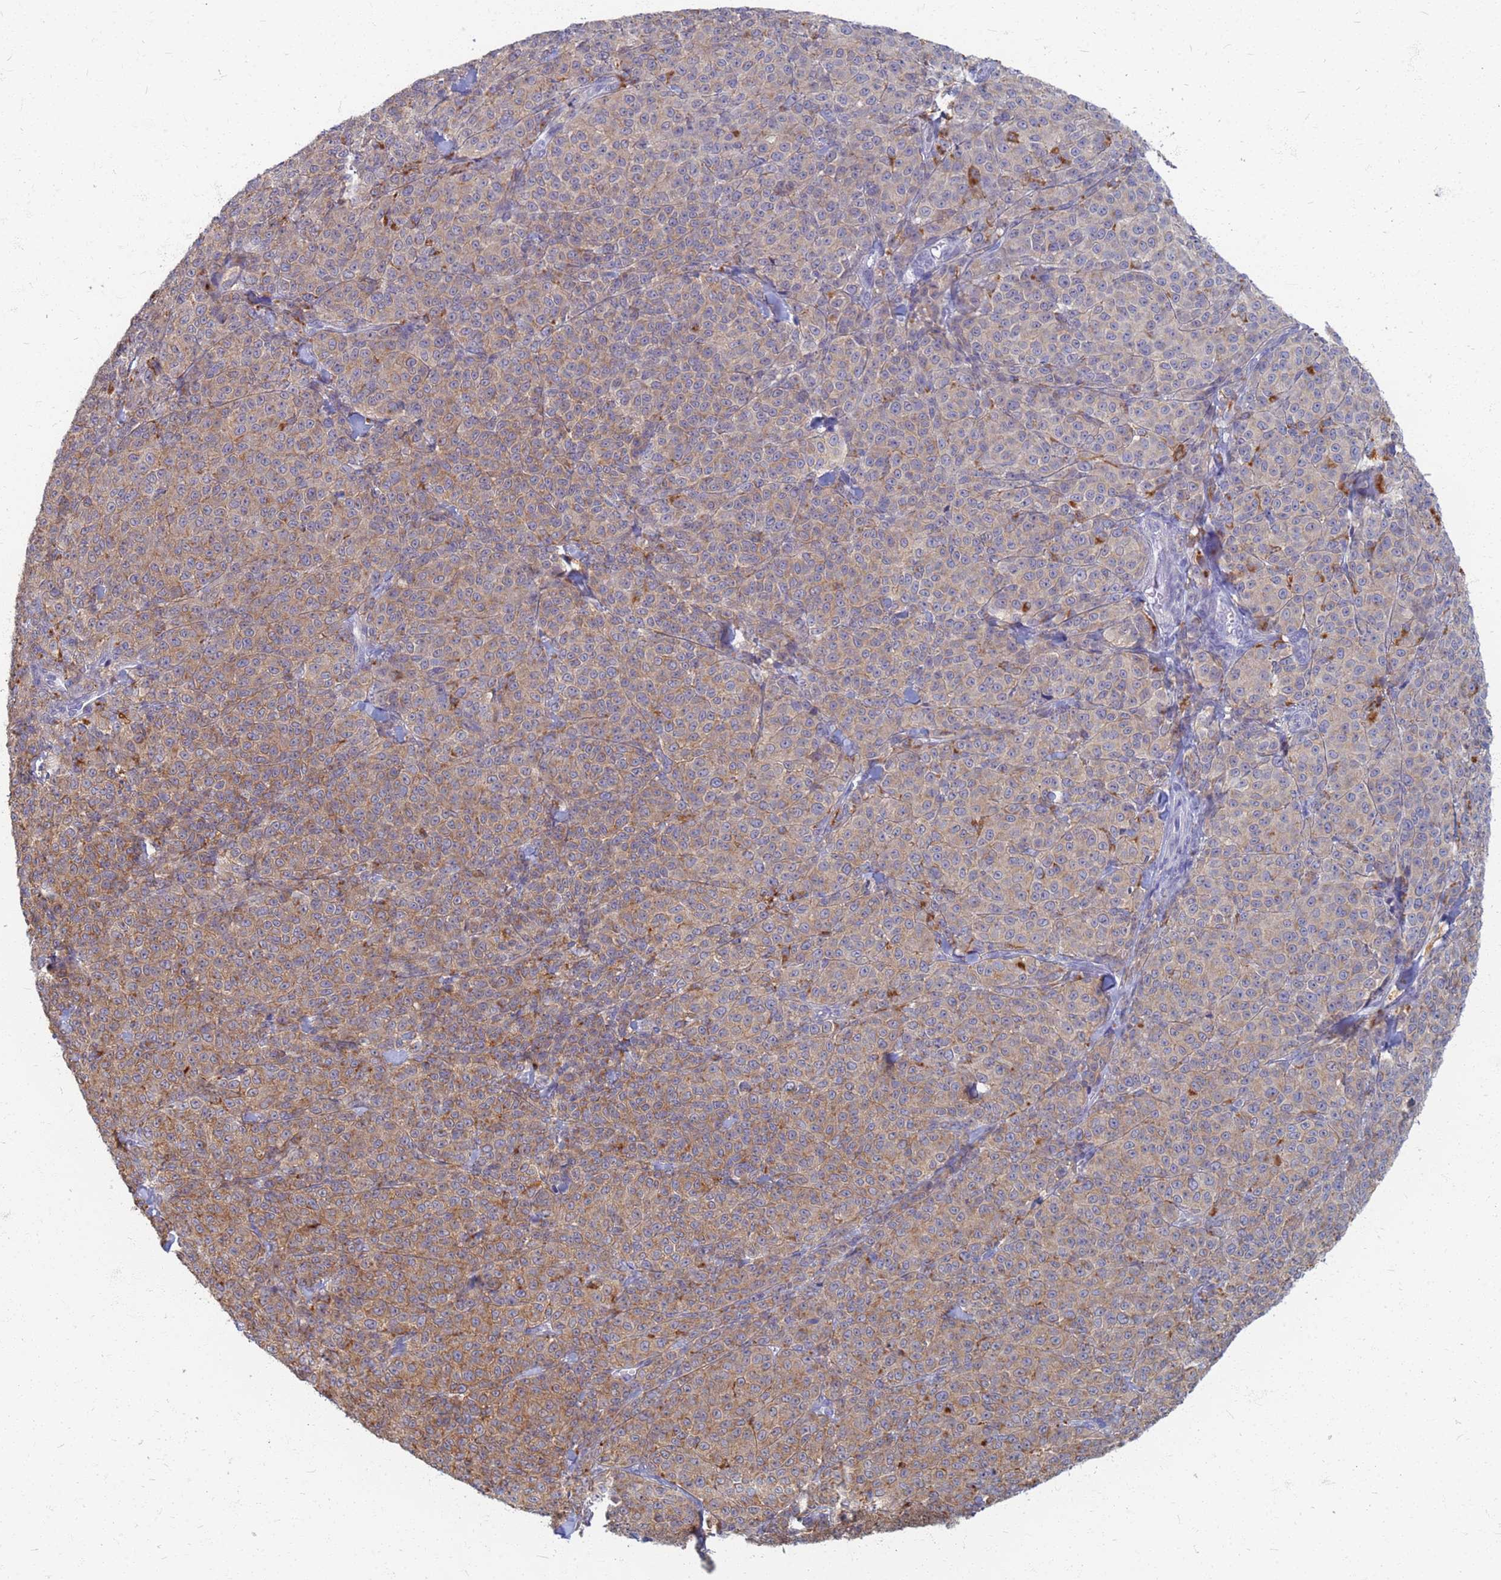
{"staining": {"intensity": "moderate", "quantity": ">75%", "location": "cytoplasmic/membranous"}, "tissue": "melanoma", "cell_type": "Tumor cells", "image_type": "cancer", "snomed": [{"axis": "morphology", "description": "Normal tissue, NOS"}, {"axis": "morphology", "description": "Malignant melanoma, NOS"}, {"axis": "topography", "description": "Skin"}], "caption": "Immunohistochemistry (IHC) image of malignant melanoma stained for a protein (brown), which displays medium levels of moderate cytoplasmic/membranous staining in about >75% of tumor cells.", "gene": "ATP6V1E1", "patient": {"sex": "female", "age": 34}}